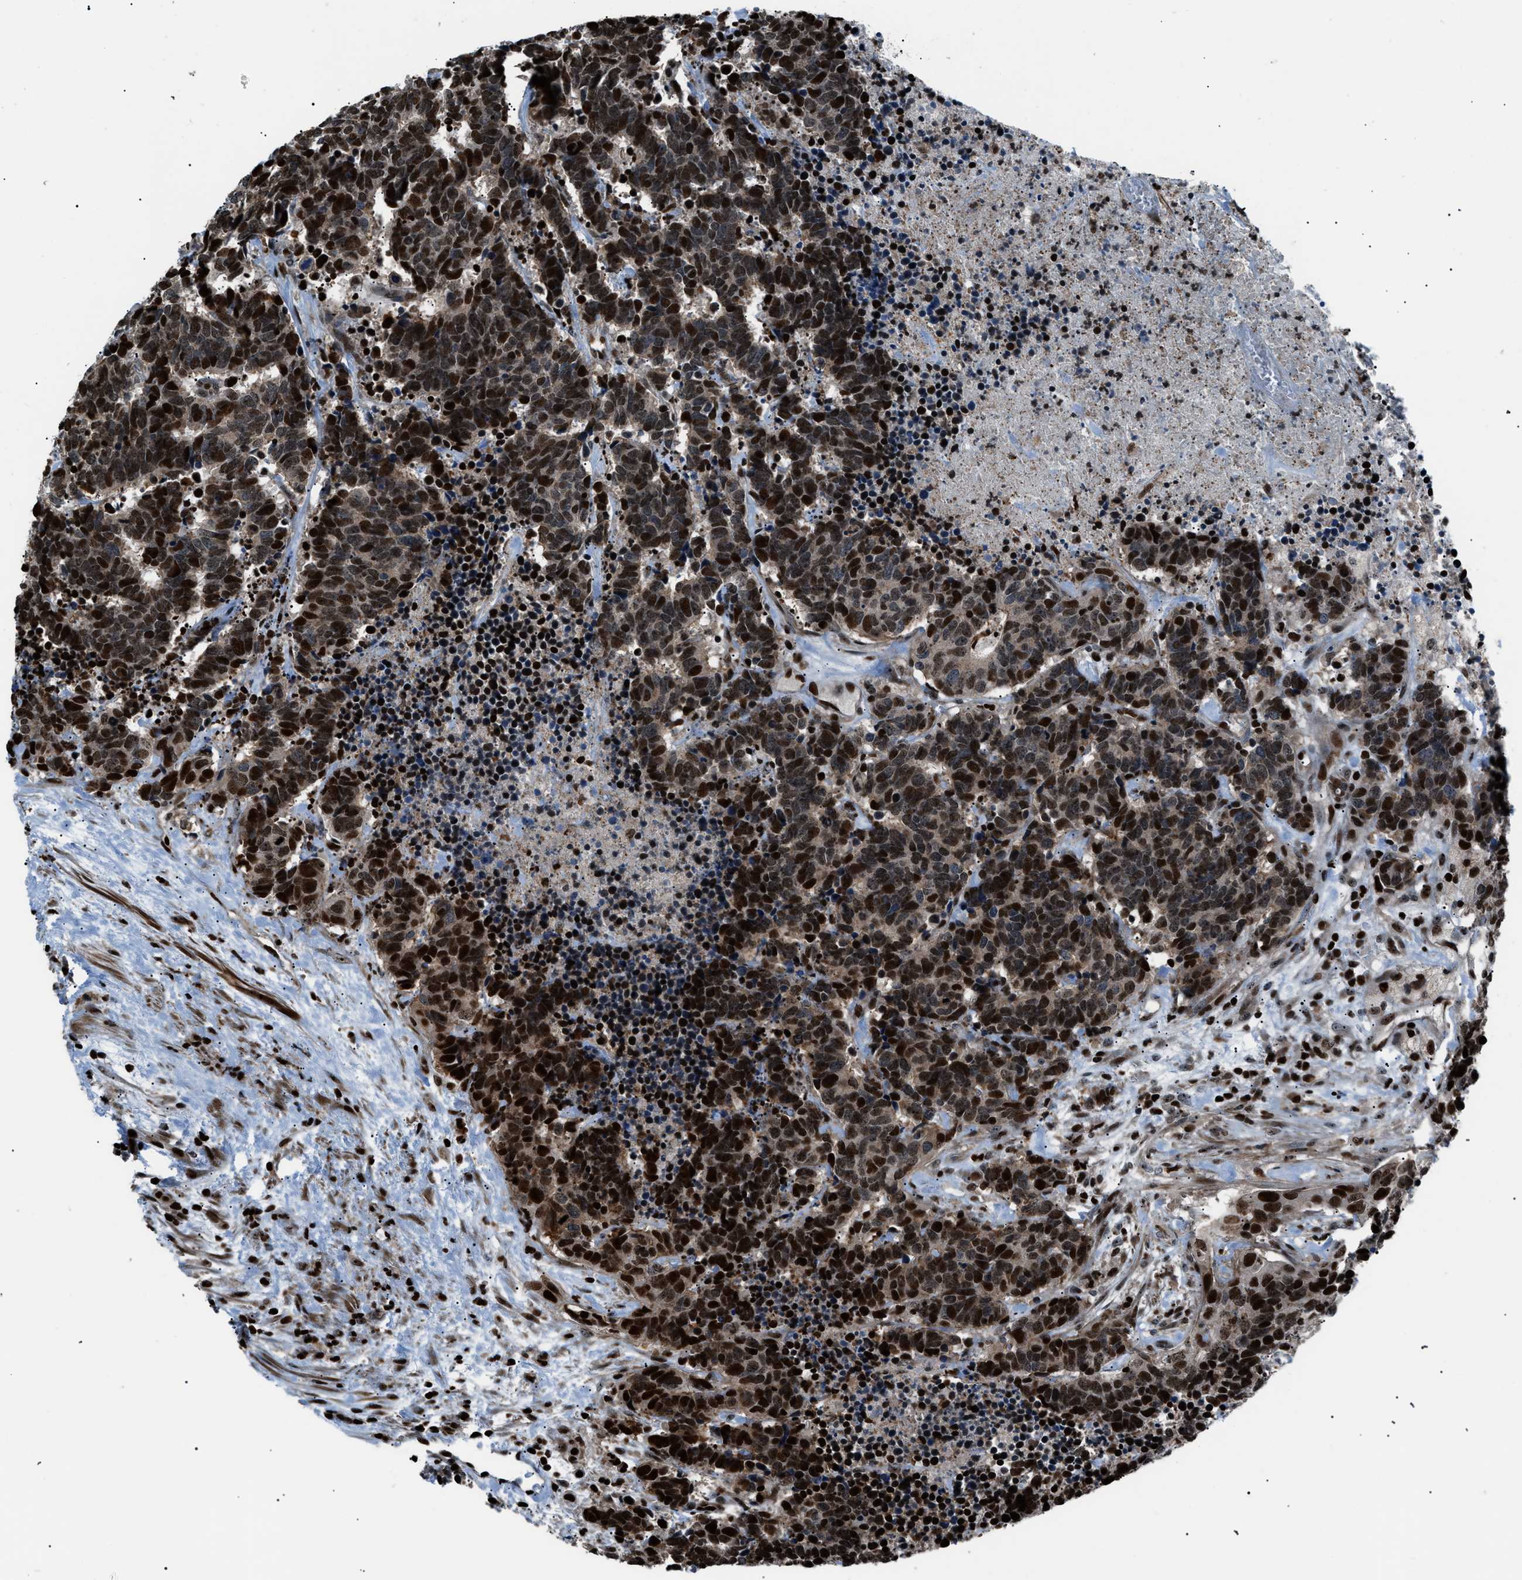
{"staining": {"intensity": "strong", "quantity": ">75%", "location": "nuclear"}, "tissue": "carcinoid", "cell_type": "Tumor cells", "image_type": "cancer", "snomed": [{"axis": "morphology", "description": "Carcinoma, NOS"}, {"axis": "morphology", "description": "Carcinoid, malignant, NOS"}, {"axis": "topography", "description": "Urinary bladder"}], "caption": "This image displays immunohistochemistry staining of malignant carcinoid, with high strong nuclear expression in about >75% of tumor cells.", "gene": "PRKX", "patient": {"sex": "male", "age": 57}}